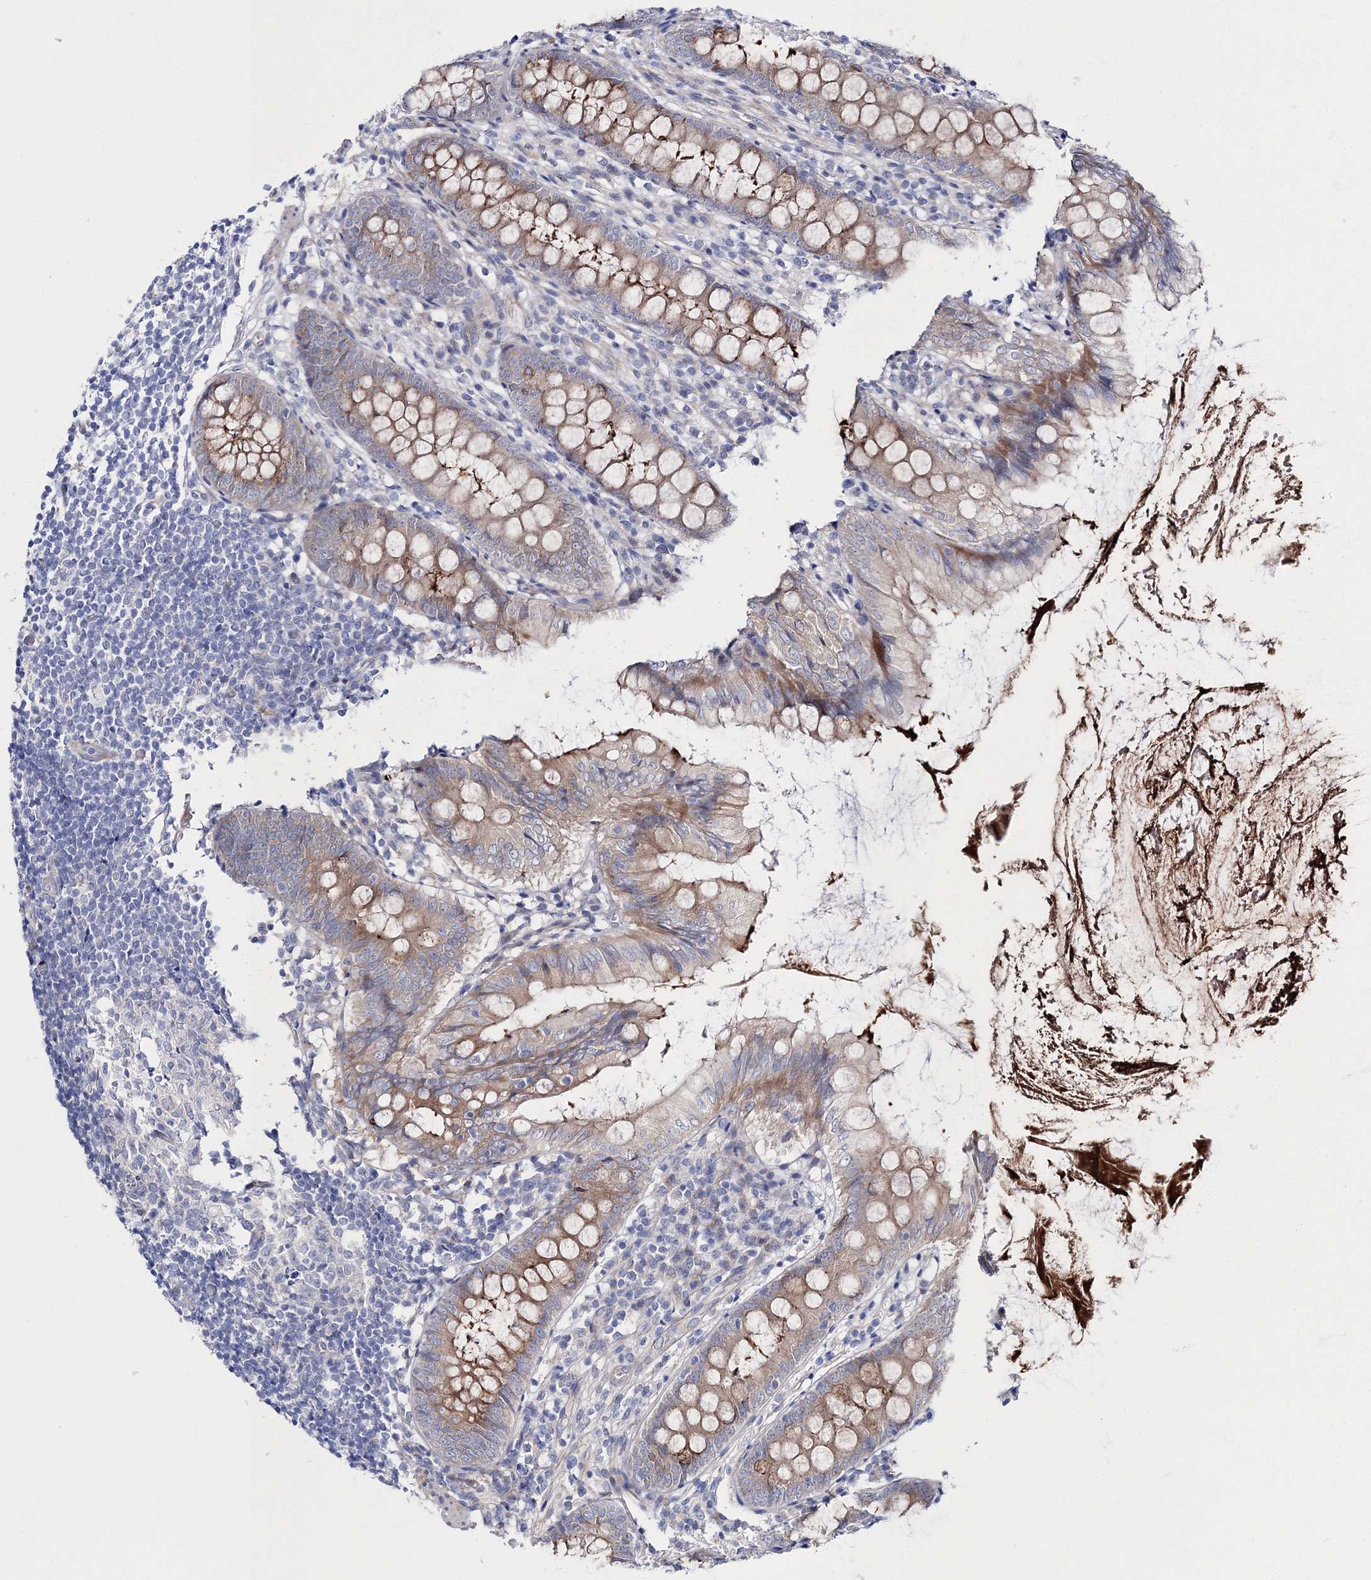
{"staining": {"intensity": "moderate", "quantity": "25%-75%", "location": "cytoplasmic/membranous"}, "tissue": "appendix", "cell_type": "Glandular cells", "image_type": "normal", "snomed": [{"axis": "morphology", "description": "Normal tissue, NOS"}, {"axis": "topography", "description": "Appendix"}], "caption": "Human appendix stained with a brown dye demonstrates moderate cytoplasmic/membranous positive positivity in approximately 25%-75% of glandular cells.", "gene": "ARHGAP32", "patient": {"sex": "female", "age": 77}}